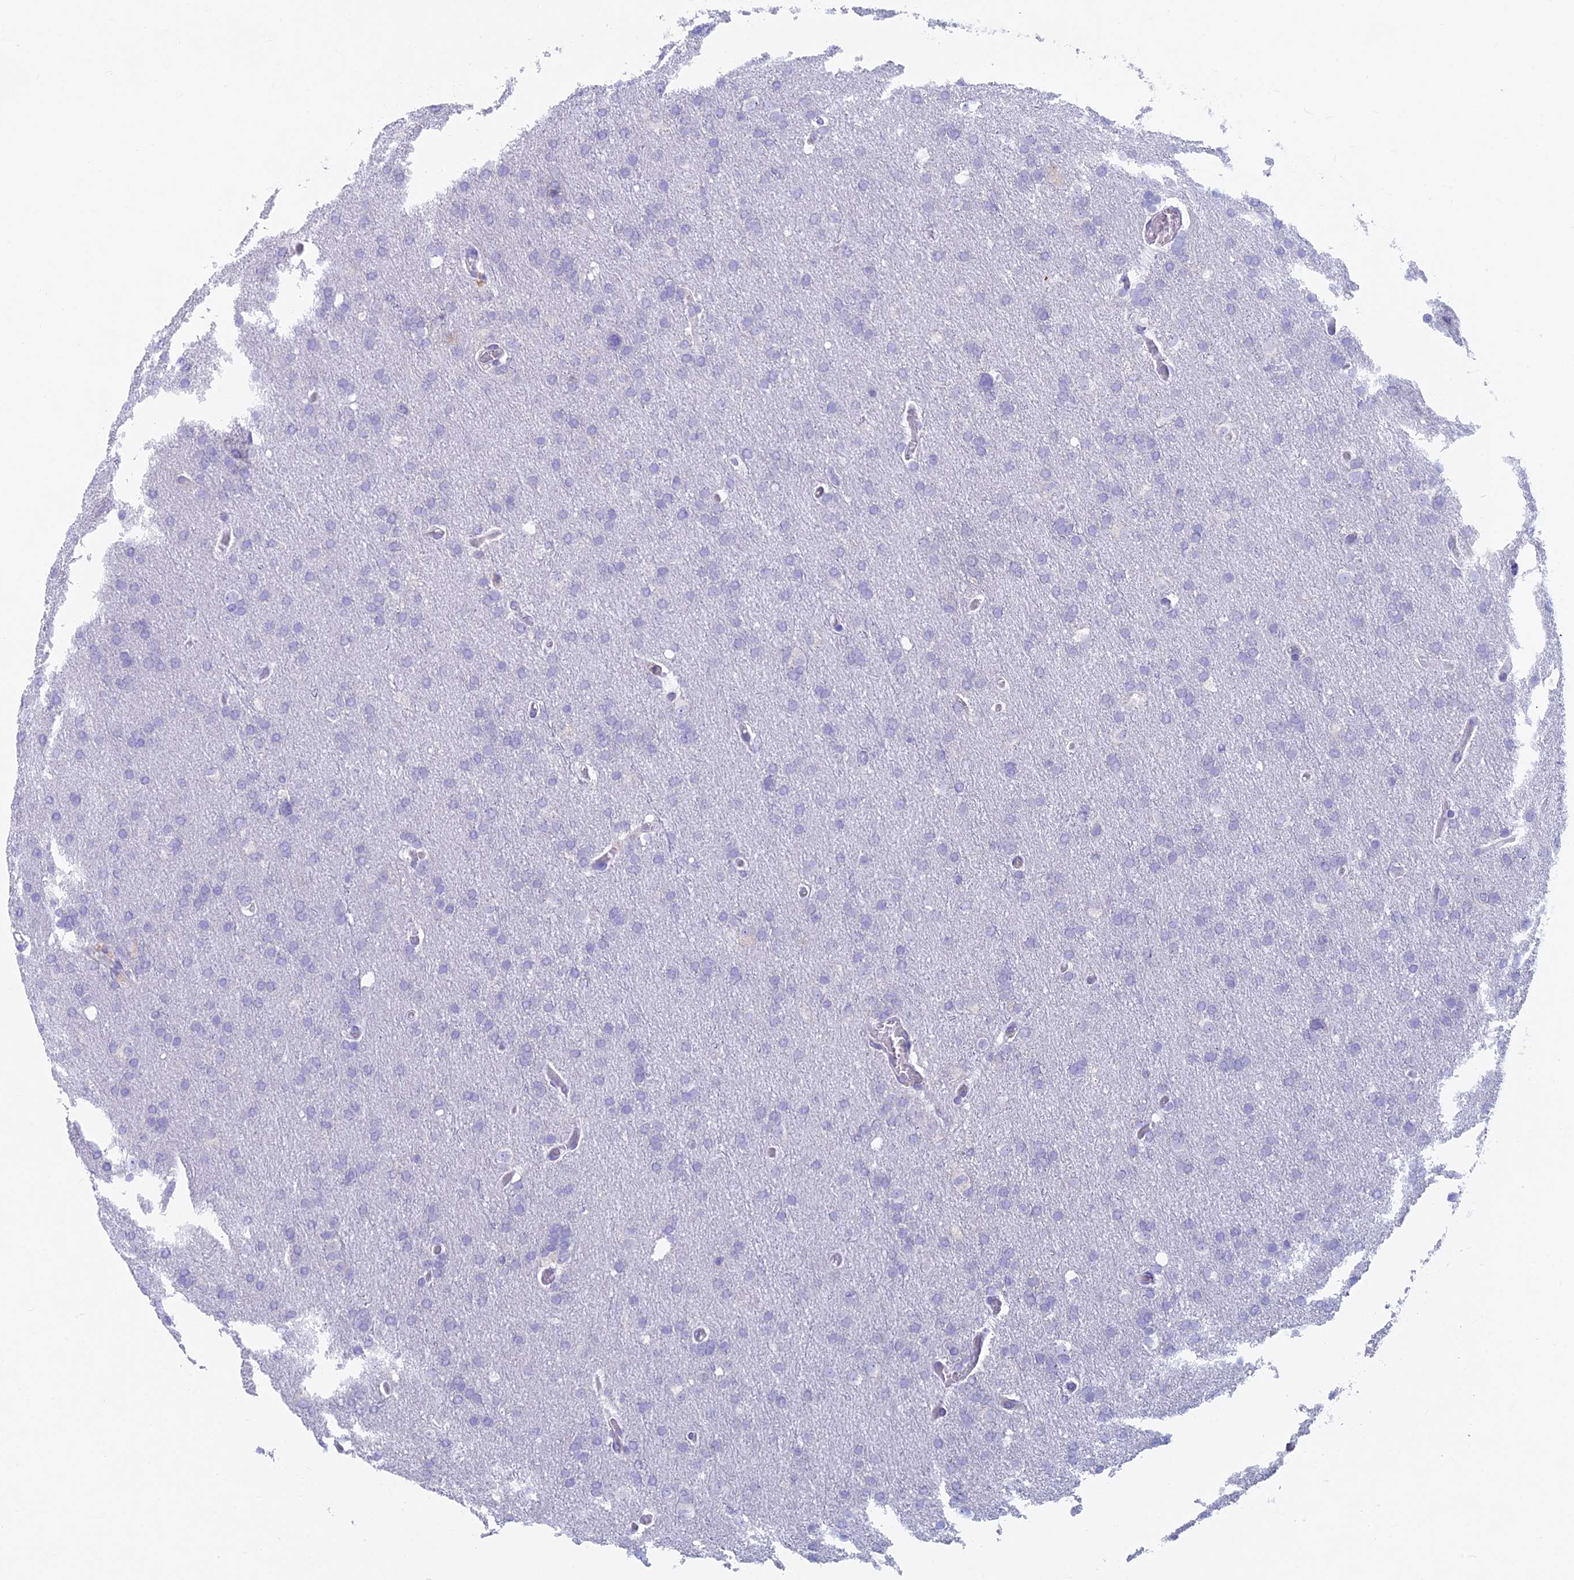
{"staining": {"intensity": "negative", "quantity": "none", "location": "none"}, "tissue": "glioma", "cell_type": "Tumor cells", "image_type": "cancer", "snomed": [{"axis": "morphology", "description": "Glioma, malignant, High grade"}, {"axis": "topography", "description": "Cerebral cortex"}], "caption": "Glioma stained for a protein using IHC shows no staining tumor cells.", "gene": "ABI3BP", "patient": {"sex": "female", "age": 36}}